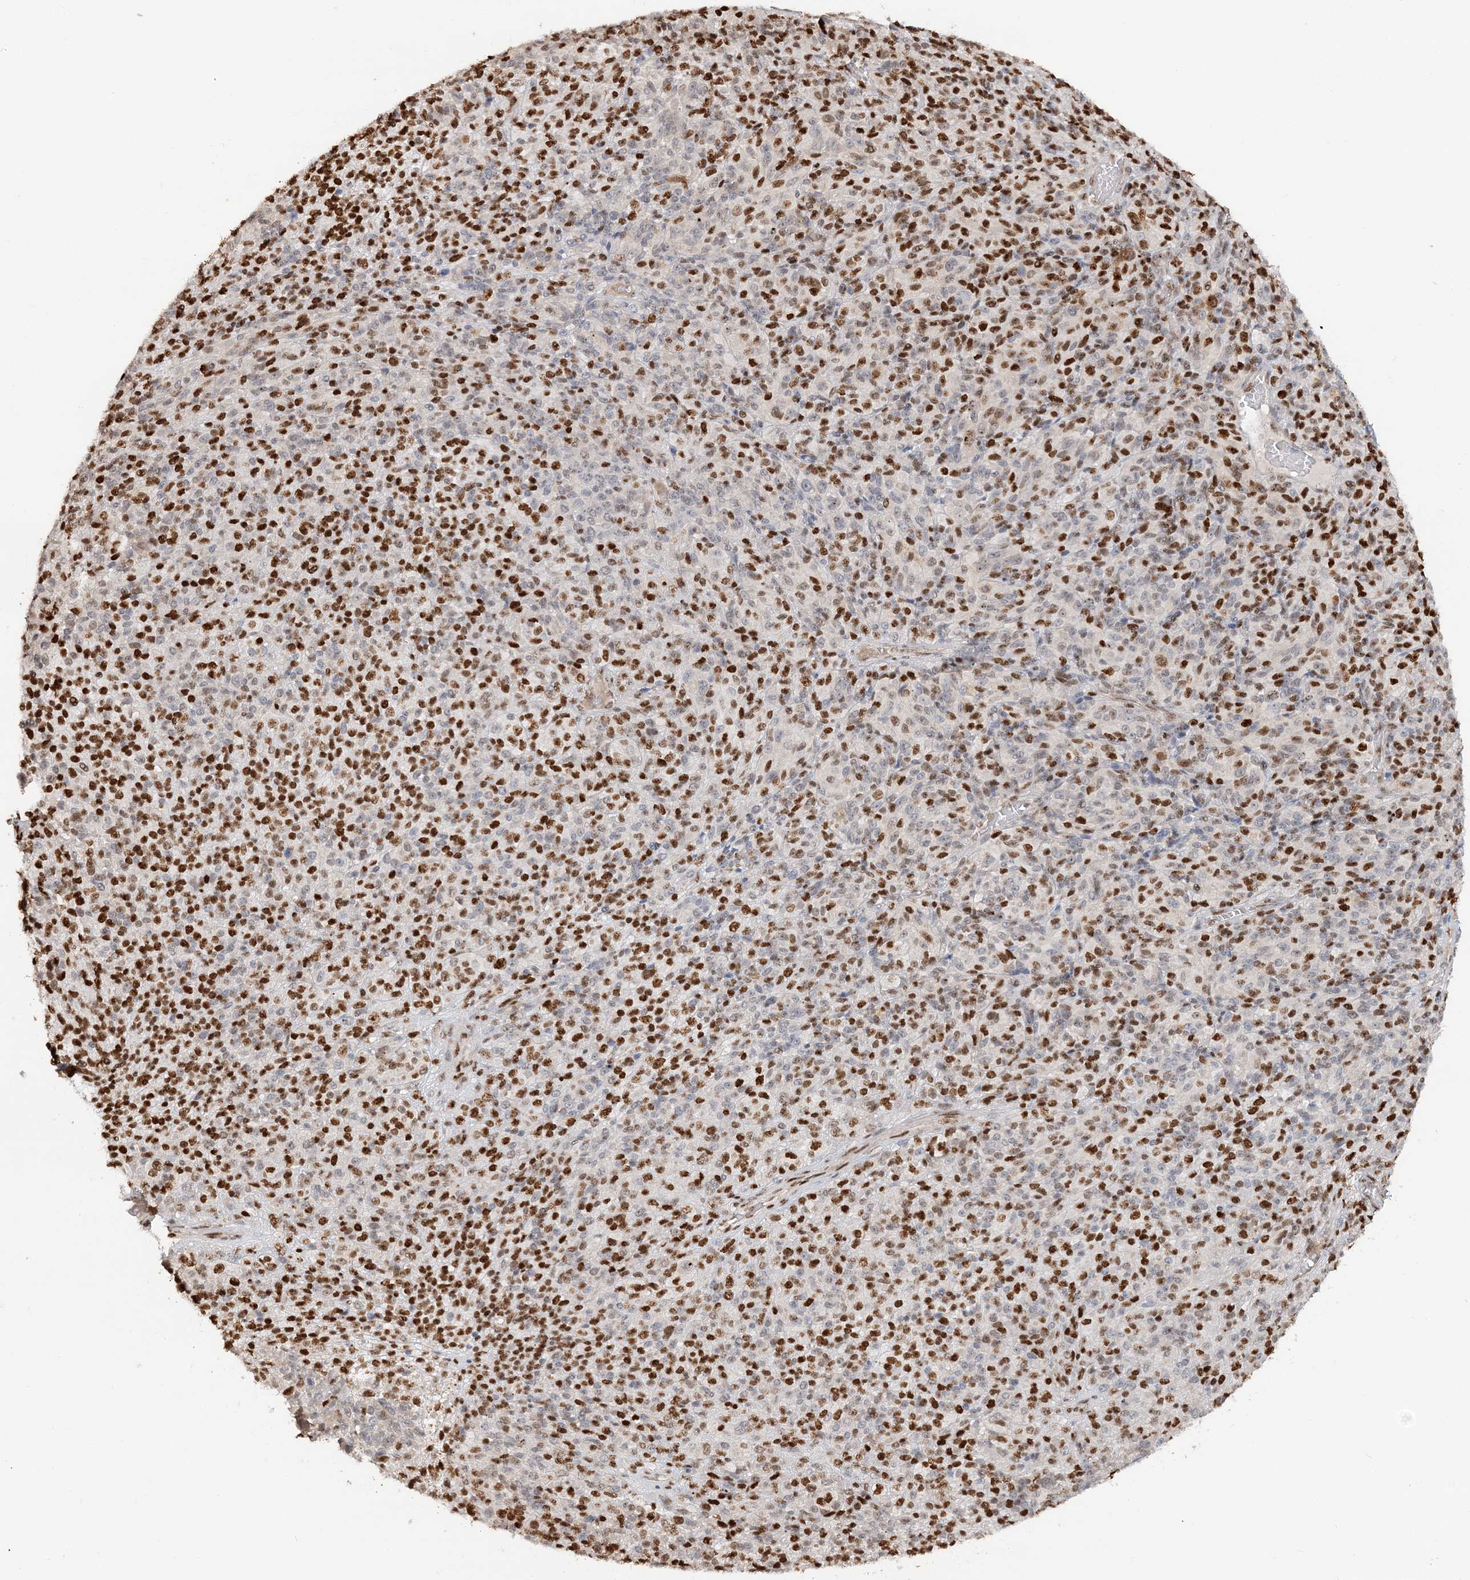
{"staining": {"intensity": "strong", "quantity": ">75%", "location": "nuclear"}, "tissue": "melanoma", "cell_type": "Tumor cells", "image_type": "cancer", "snomed": [{"axis": "morphology", "description": "Malignant melanoma, Metastatic site"}, {"axis": "topography", "description": "Brain"}], "caption": "Malignant melanoma (metastatic site) stained for a protein reveals strong nuclear positivity in tumor cells. (brown staining indicates protein expression, while blue staining denotes nuclei).", "gene": "SUMO2", "patient": {"sex": "female", "age": 56}}